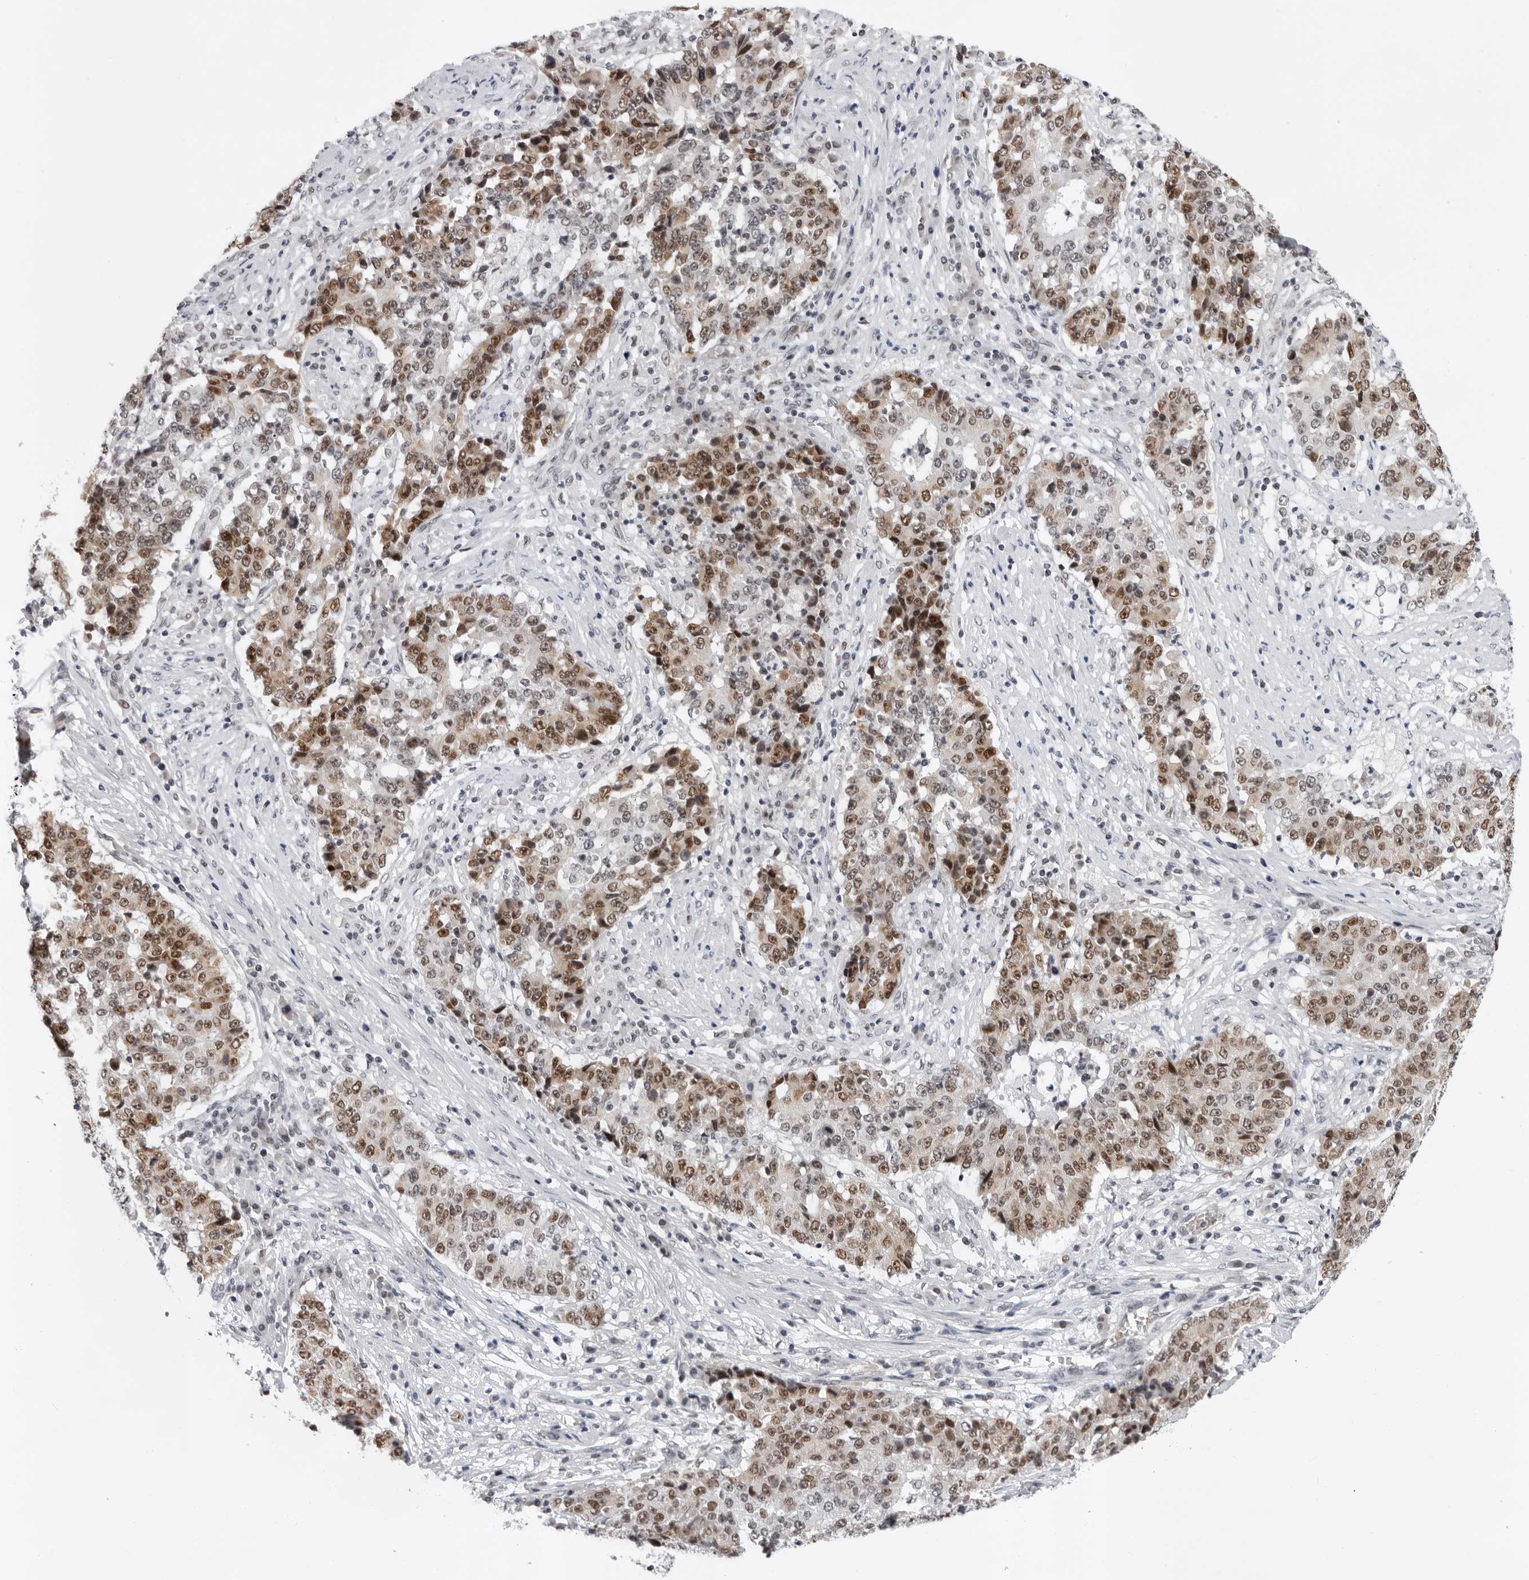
{"staining": {"intensity": "moderate", "quantity": ">75%", "location": "nuclear"}, "tissue": "stomach cancer", "cell_type": "Tumor cells", "image_type": "cancer", "snomed": [{"axis": "morphology", "description": "Adenocarcinoma, NOS"}, {"axis": "topography", "description": "Stomach"}], "caption": "There is medium levels of moderate nuclear staining in tumor cells of stomach cancer (adenocarcinoma), as demonstrated by immunohistochemical staining (brown color).", "gene": "USP1", "patient": {"sex": "male", "age": 59}}